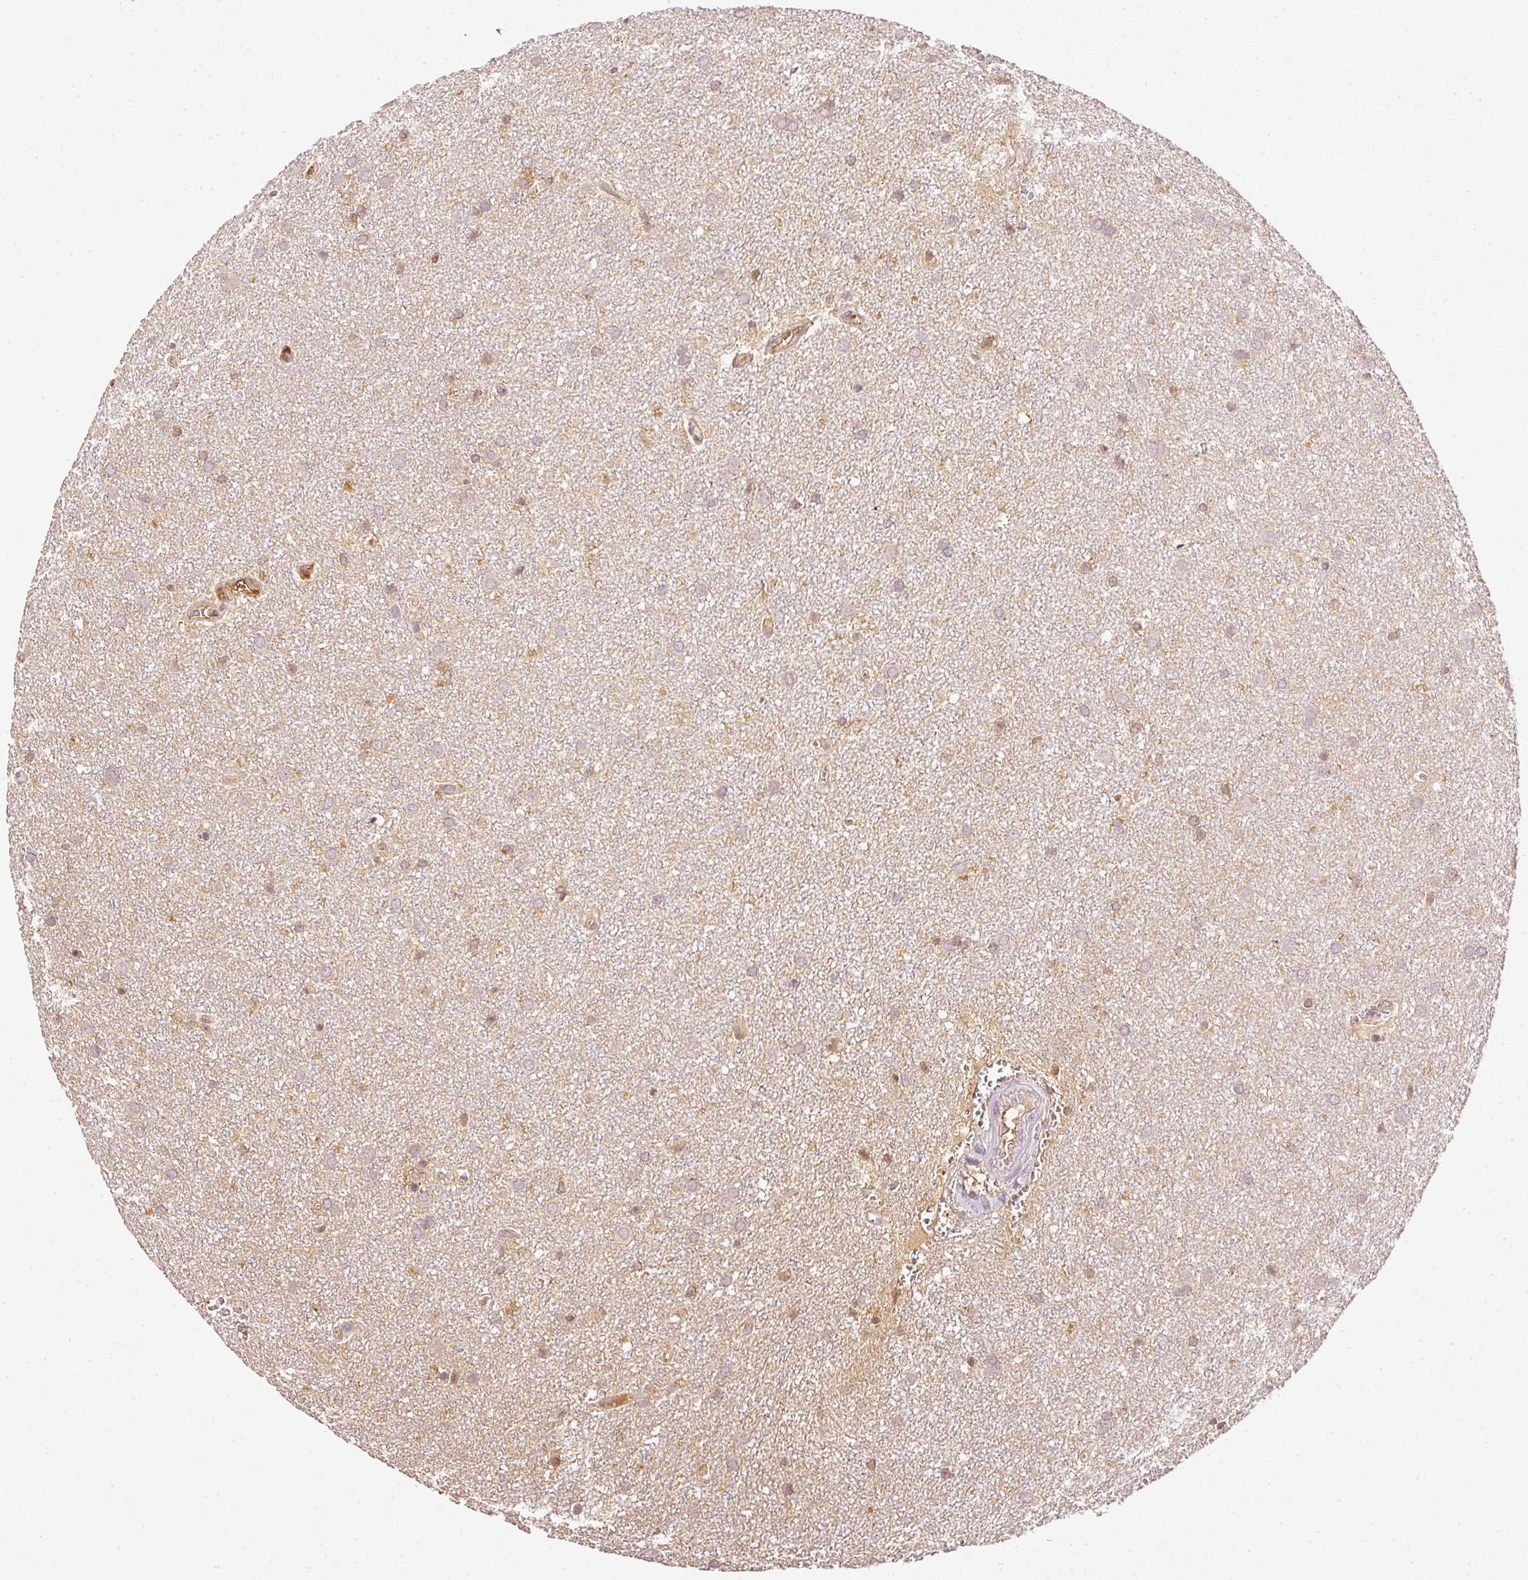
{"staining": {"intensity": "weak", "quantity": "<25%", "location": "cytoplasmic/membranous"}, "tissue": "glioma", "cell_type": "Tumor cells", "image_type": "cancer", "snomed": [{"axis": "morphology", "description": "Glioma, malignant, Low grade"}, {"axis": "topography", "description": "Cerebellum"}], "caption": "Immunohistochemical staining of human glioma exhibits no significant positivity in tumor cells. The staining is performed using DAB (3,3'-diaminobenzidine) brown chromogen with nuclei counter-stained in using hematoxylin.", "gene": "EVL", "patient": {"sex": "female", "age": 5}}